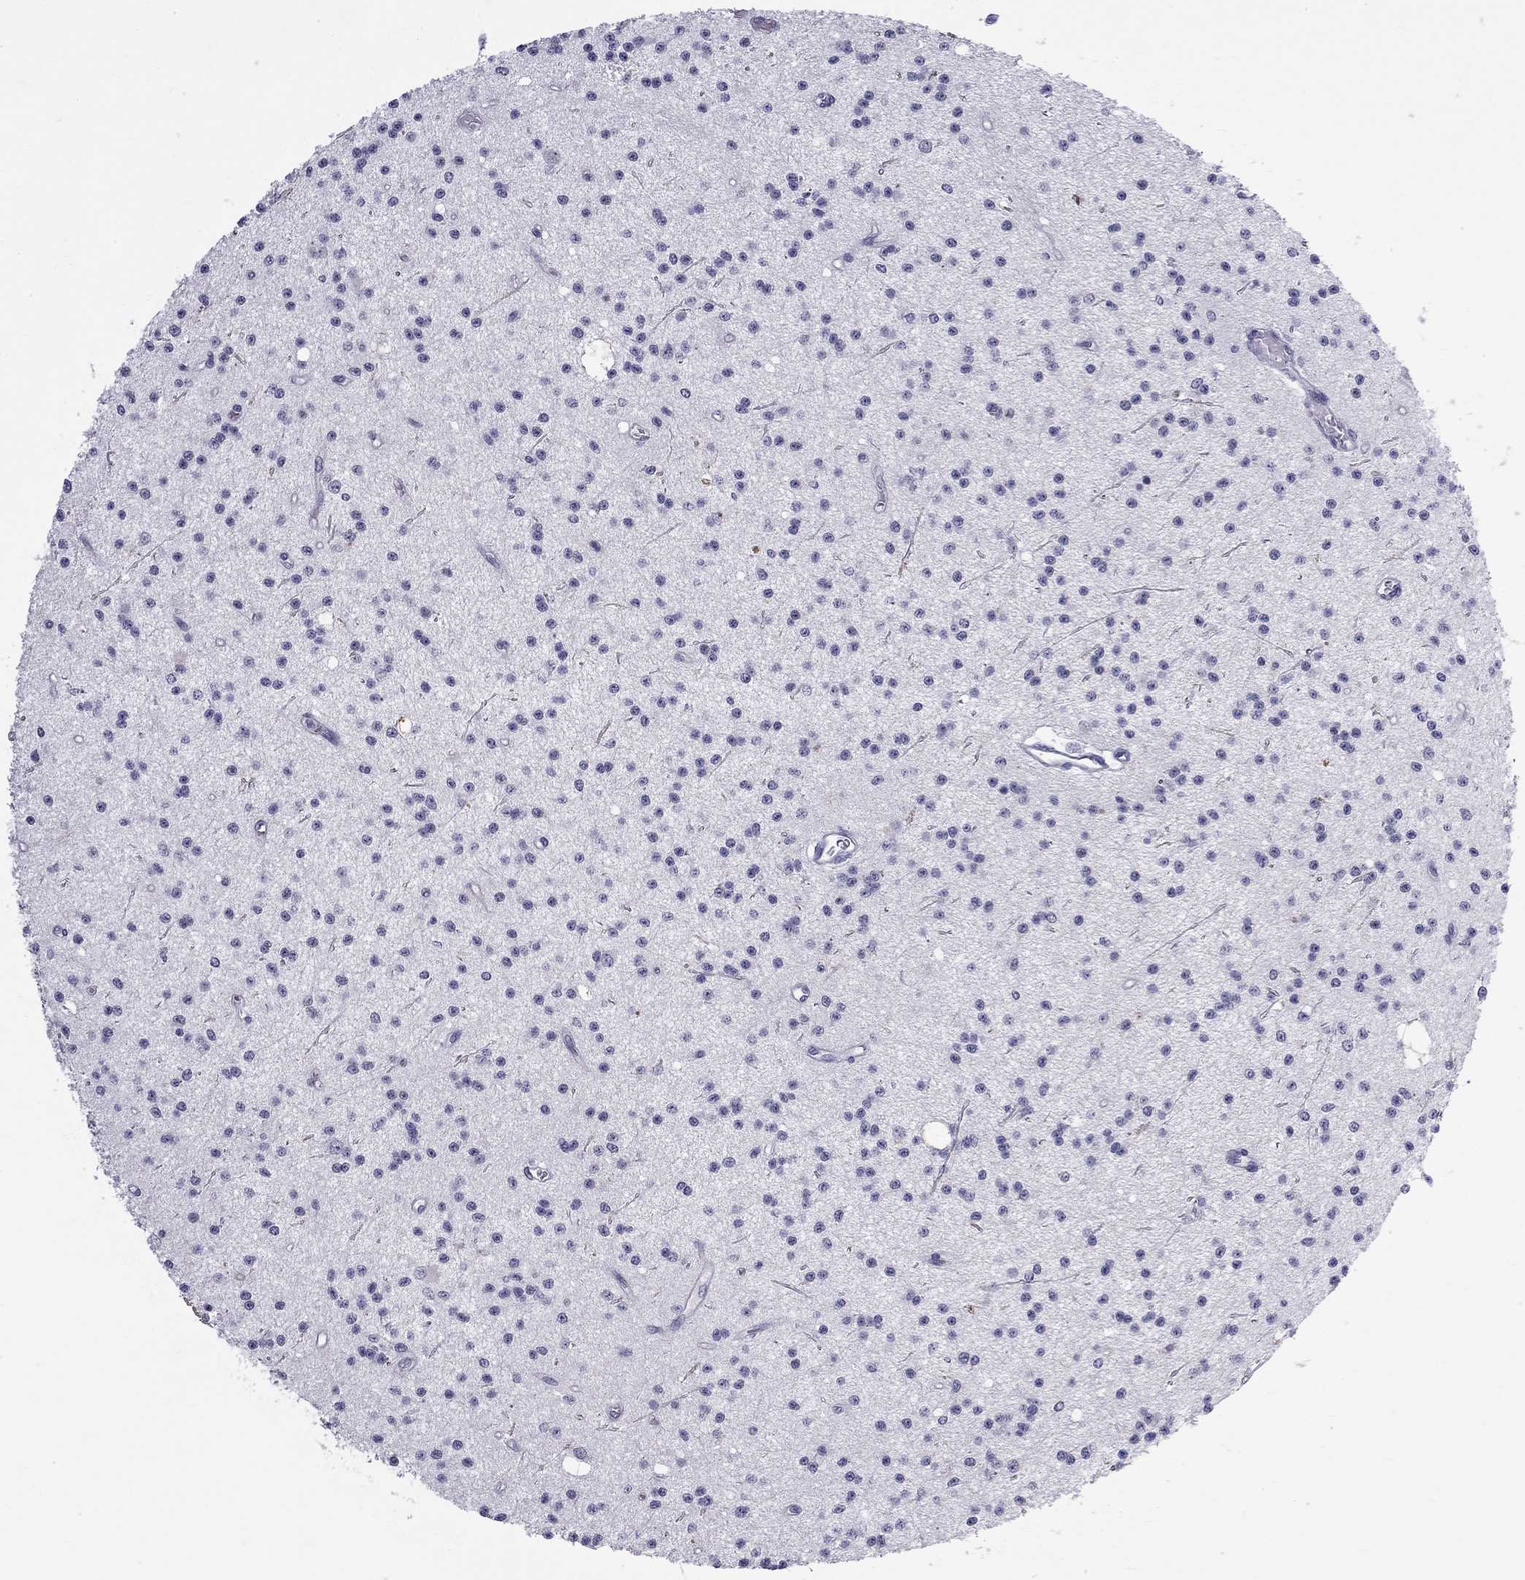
{"staining": {"intensity": "negative", "quantity": "none", "location": "none"}, "tissue": "glioma", "cell_type": "Tumor cells", "image_type": "cancer", "snomed": [{"axis": "morphology", "description": "Glioma, malignant, Low grade"}, {"axis": "topography", "description": "Brain"}], "caption": "Micrograph shows no significant protein staining in tumor cells of low-grade glioma (malignant).", "gene": "RTL9", "patient": {"sex": "male", "age": 27}}